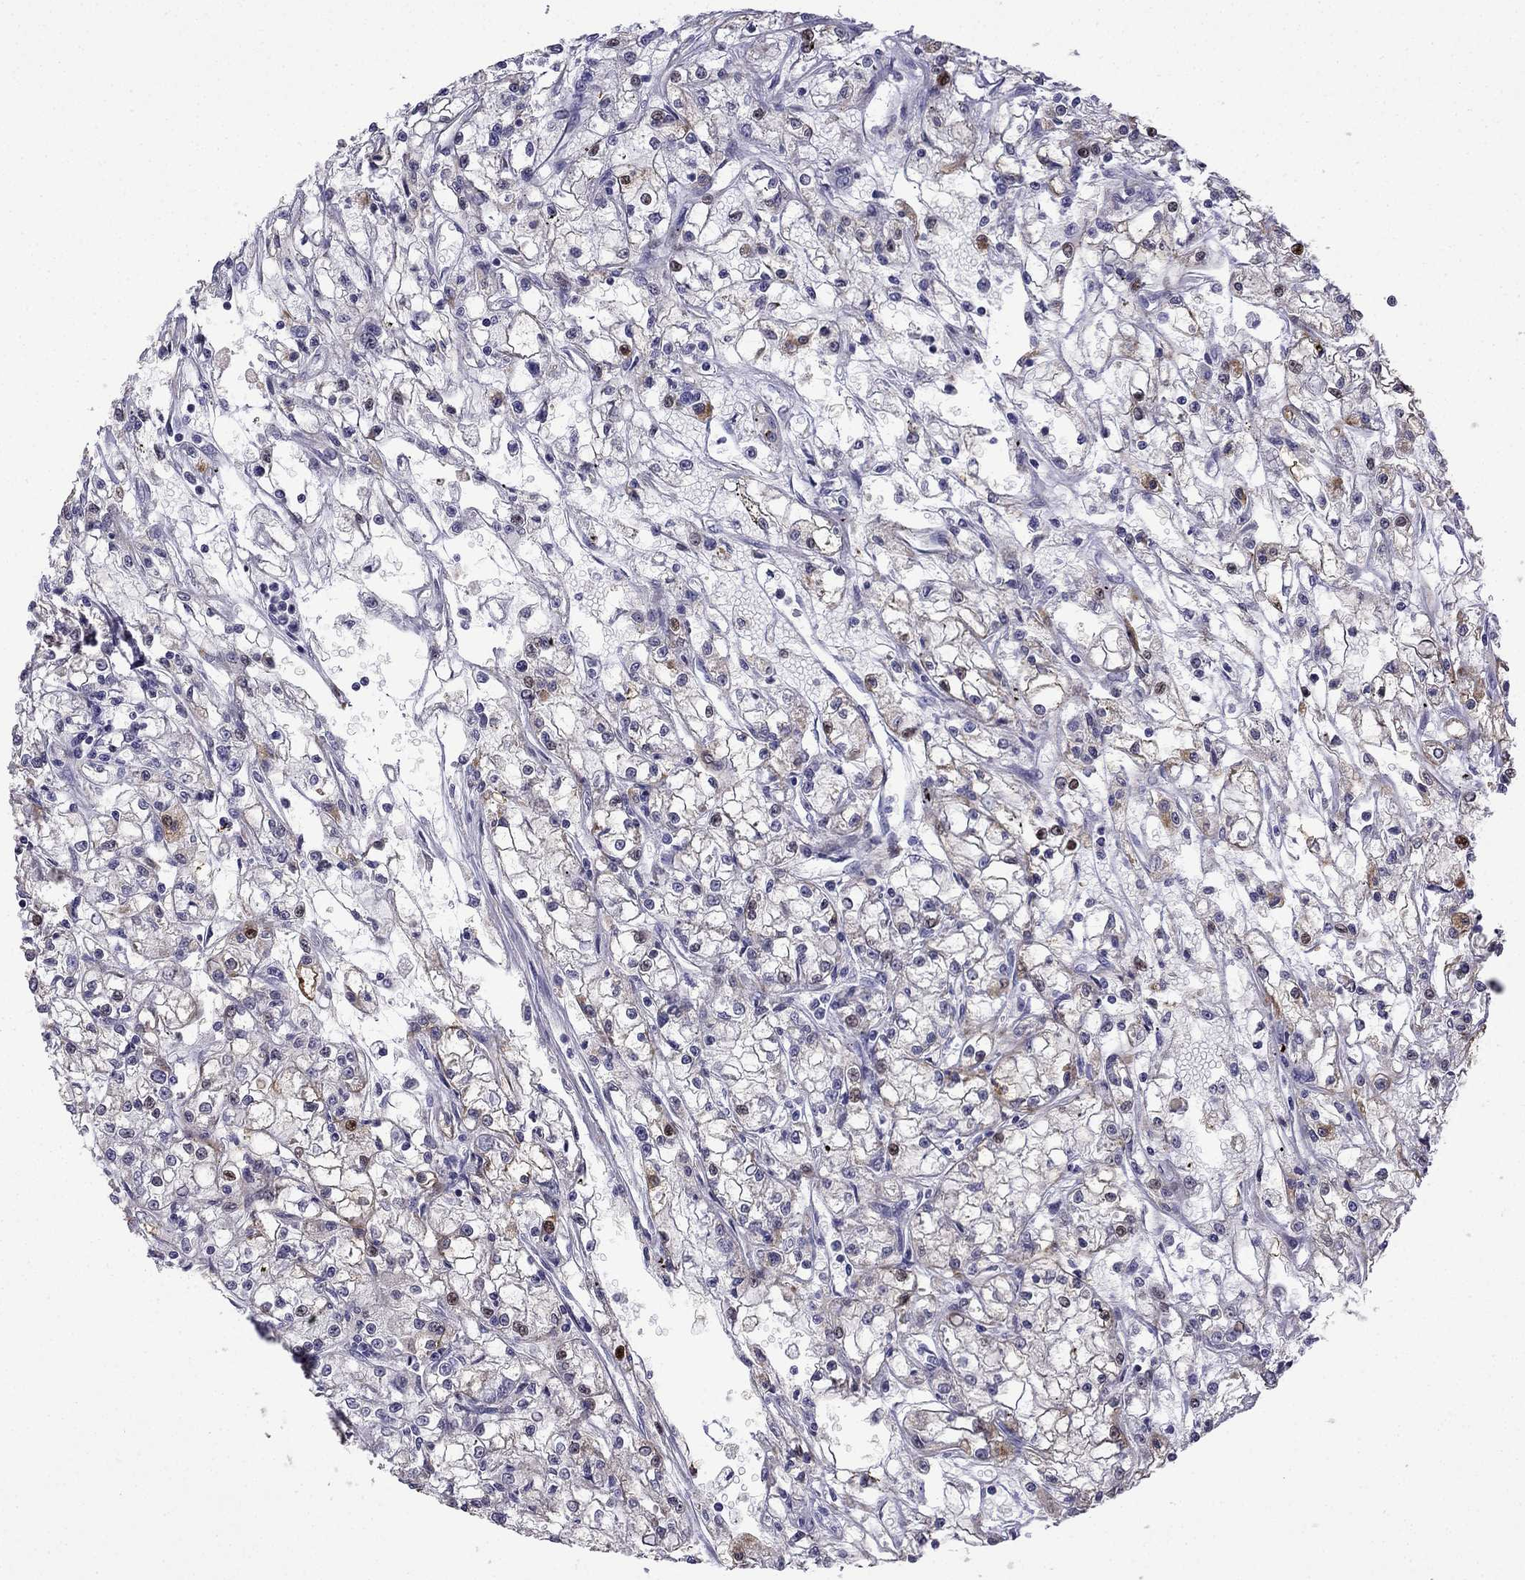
{"staining": {"intensity": "negative", "quantity": "none", "location": "none"}, "tissue": "renal cancer", "cell_type": "Tumor cells", "image_type": "cancer", "snomed": [{"axis": "morphology", "description": "Adenocarcinoma, NOS"}, {"axis": "topography", "description": "Kidney"}], "caption": "Adenocarcinoma (renal) was stained to show a protein in brown. There is no significant expression in tumor cells.", "gene": "CFAP70", "patient": {"sex": "female", "age": 59}}